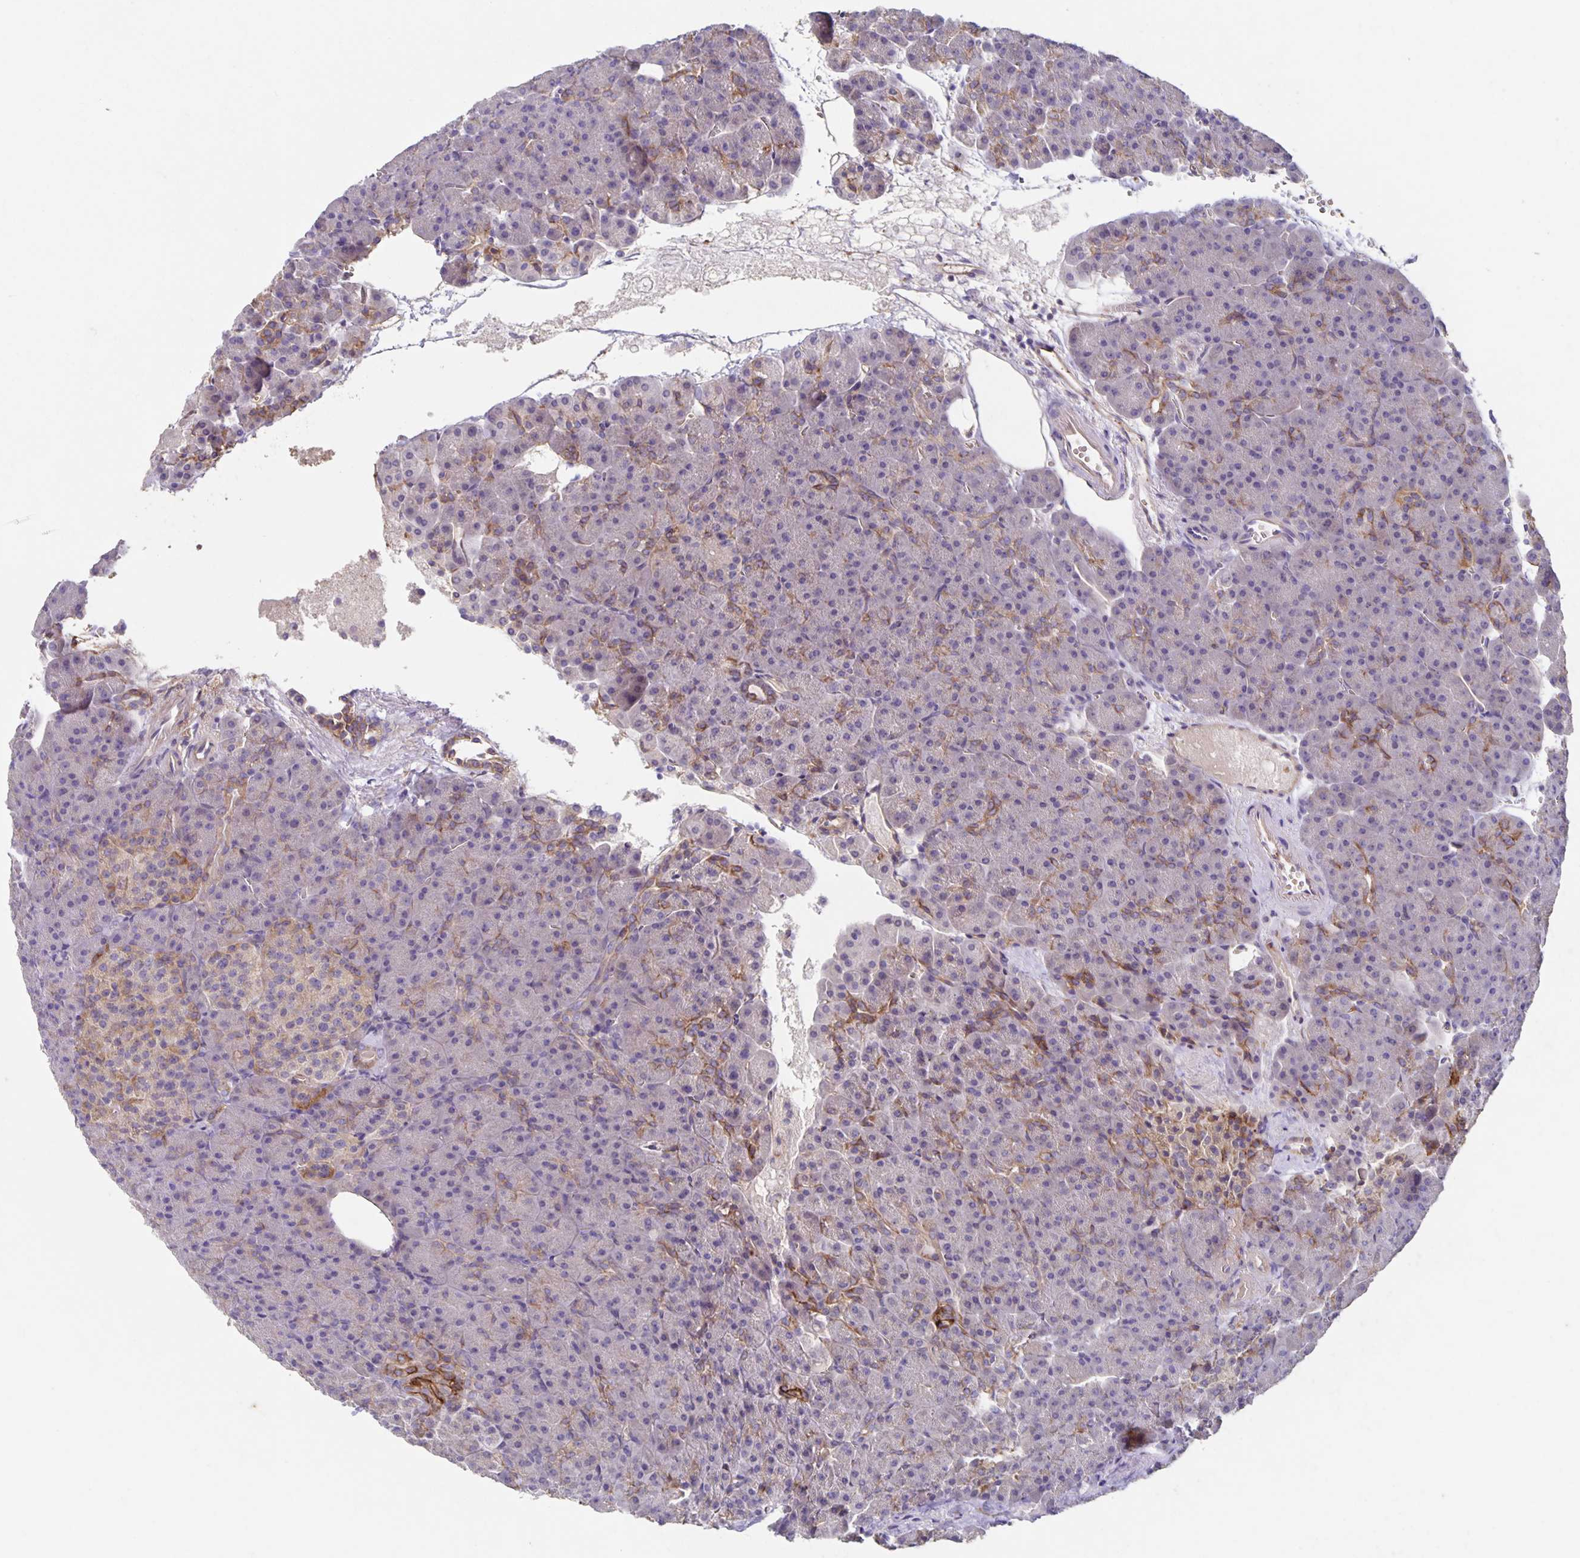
{"staining": {"intensity": "moderate", "quantity": "<25%", "location": "cytoplasmic/membranous"}, "tissue": "pancreas", "cell_type": "Exocrine glandular cells", "image_type": "normal", "snomed": [{"axis": "morphology", "description": "Normal tissue, NOS"}, {"axis": "topography", "description": "Pancreas"}], "caption": "Immunohistochemistry image of normal pancreas stained for a protein (brown), which shows low levels of moderate cytoplasmic/membranous positivity in about <25% of exocrine glandular cells.", "gene": "ITGA2", "patient": {"sex": "female", "age": 74}}